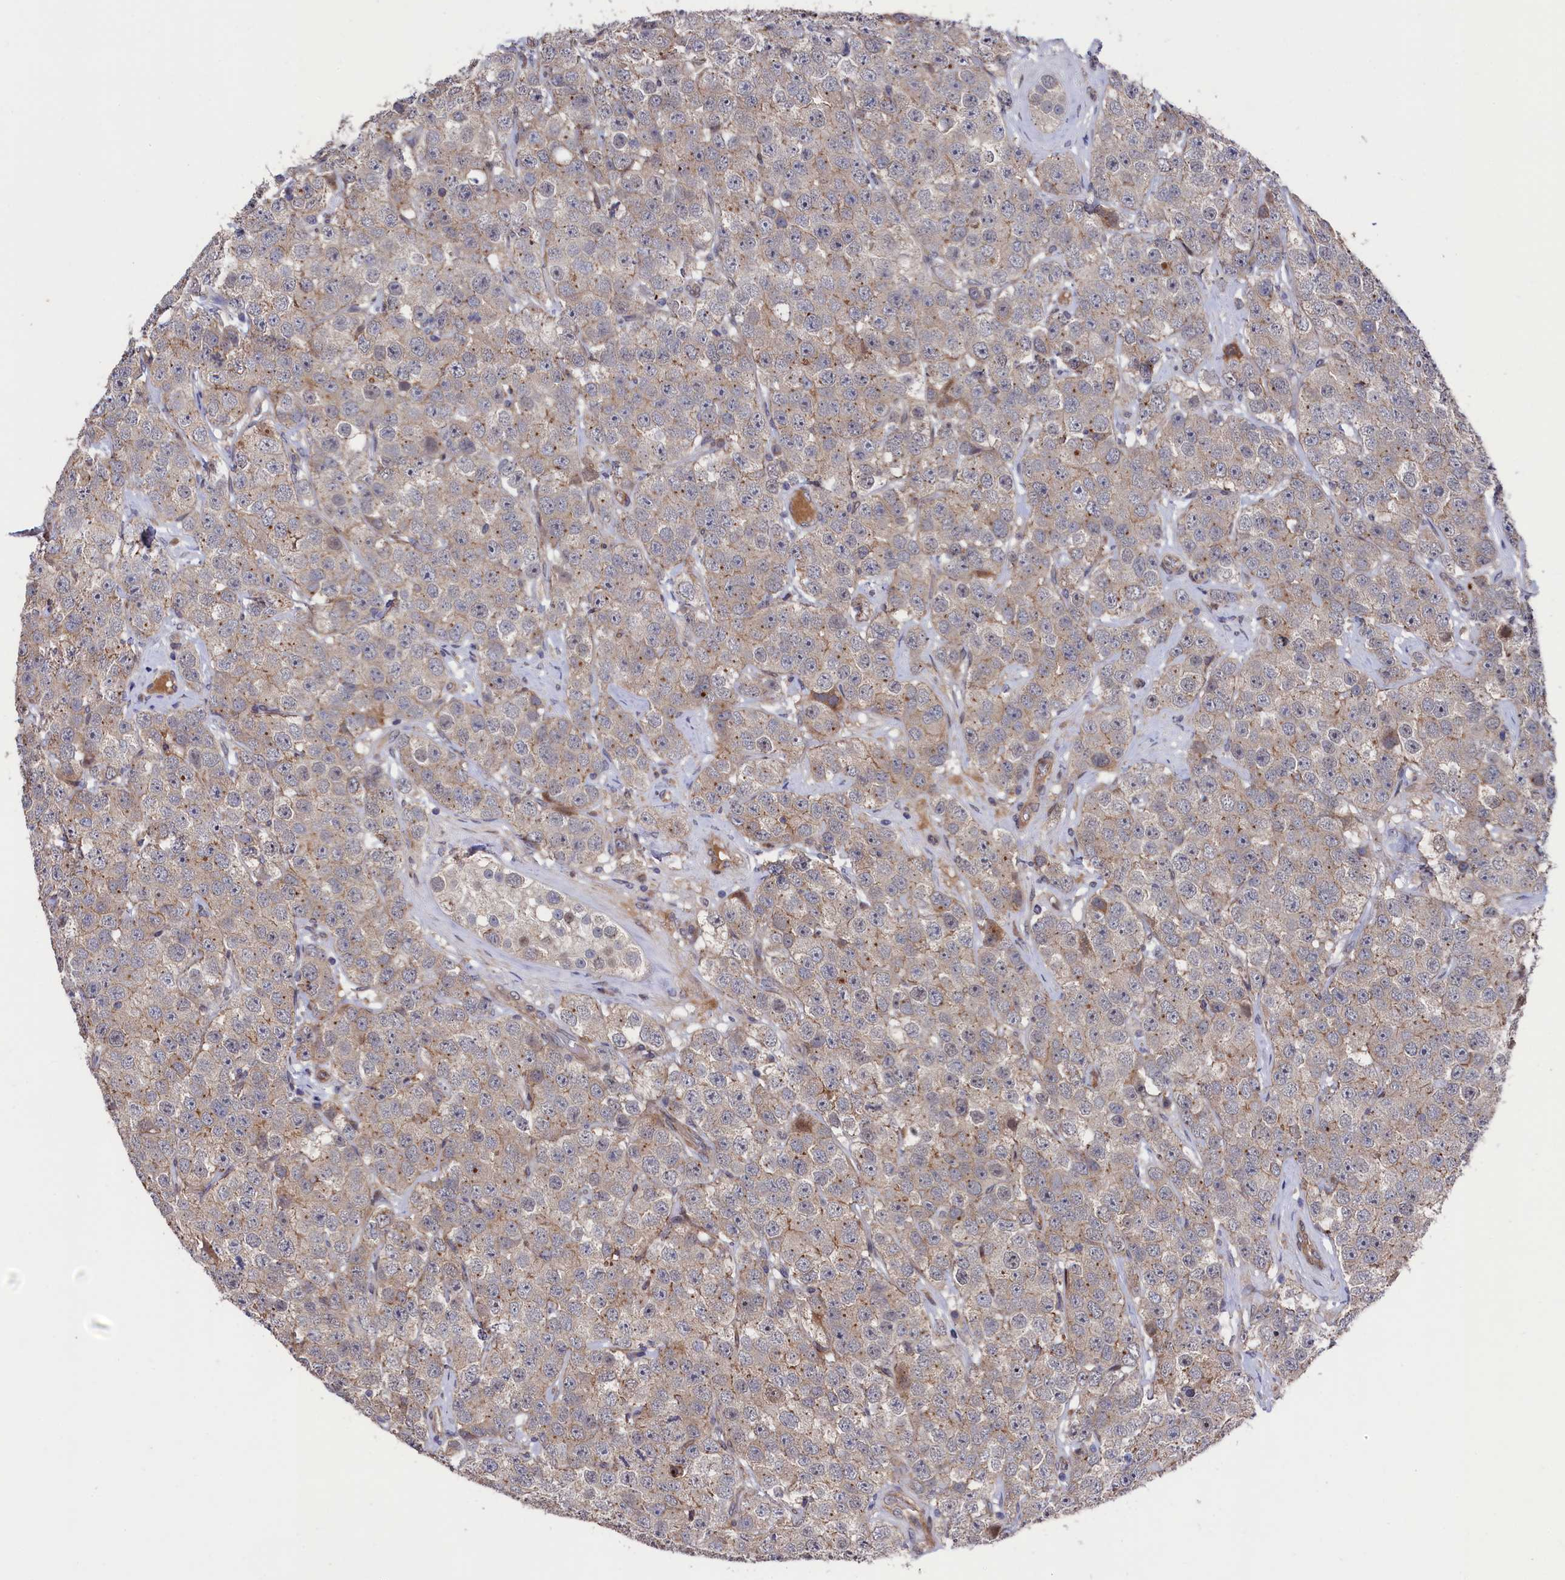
{"staining": {"intensity": "weak", "quantity": "<25%", "location": "cytoplasmic/membranous"}, "tissue": "testis cancer", "cell_type": "Tumor cells", "image_type": "cancer", "snomed": [{"axis": "morphology", "description": "Seminoma, NOS"}, {"axis": "topography", "description": "Testis"}], "caption": "Tumor cells show no significant protein expression in testis seminoma.", "gene": "ZNF891", "patient": {"sex": "male", "age": 28}}